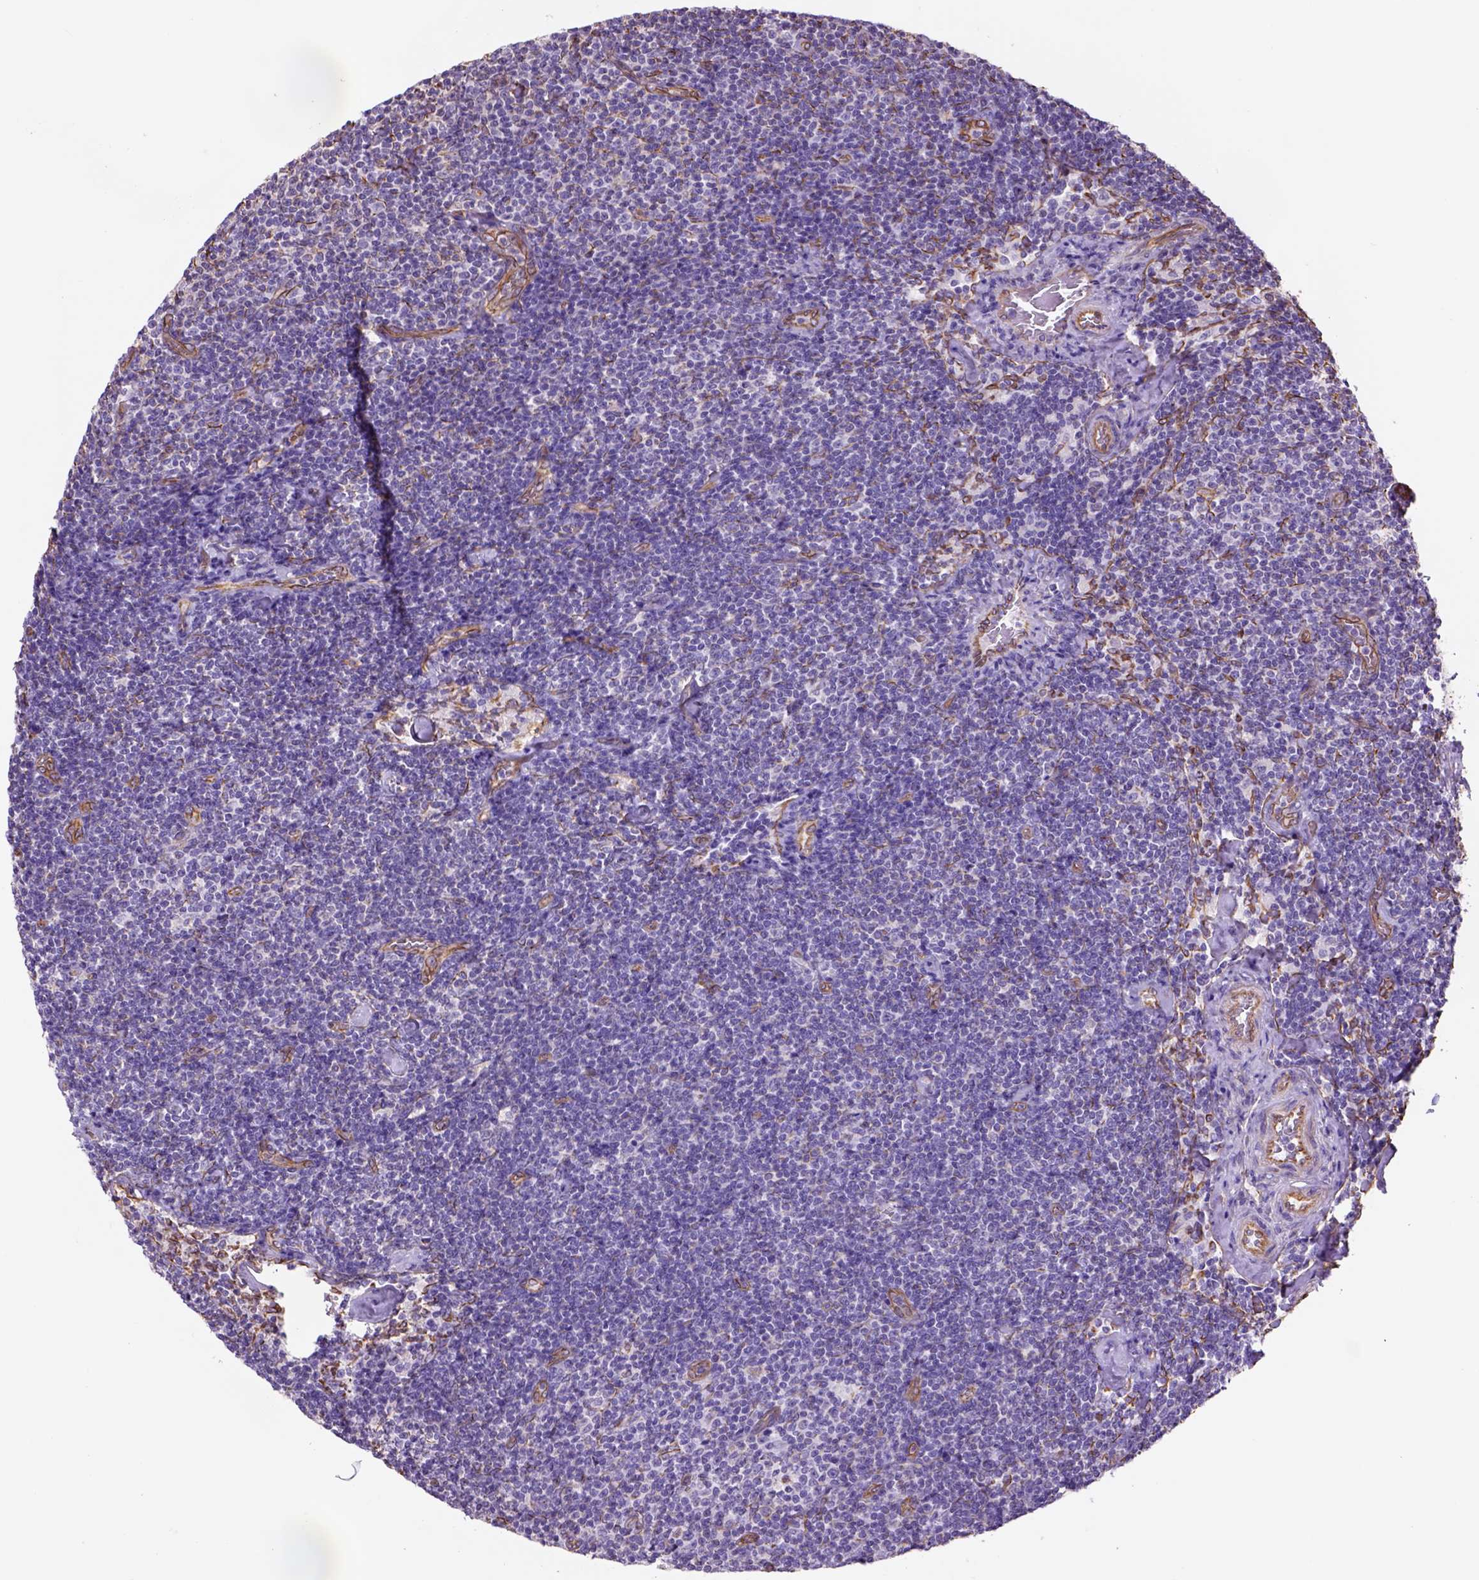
{"staining": {"intensity": "negative", "quantity": "none", "location": "none"}, "tissue": "lymphoma", "cell_type": "Tumor cells", "image_type": "cancer", "snomed": [{"axis": "morphology", "description": "Malignant lymphoma, non-Hodgkin's type, Low grade"}, {"axis": "topography", "description": "Lymph node"}], "caption": "Immunohistochemistry (IHC) of malignant lymphoma, non-Hodgkin's type (low-grade) reveals no staining in tumor cells.", "gene": "ZZZ3", "patient": {"sex": "male", "age": 81}}